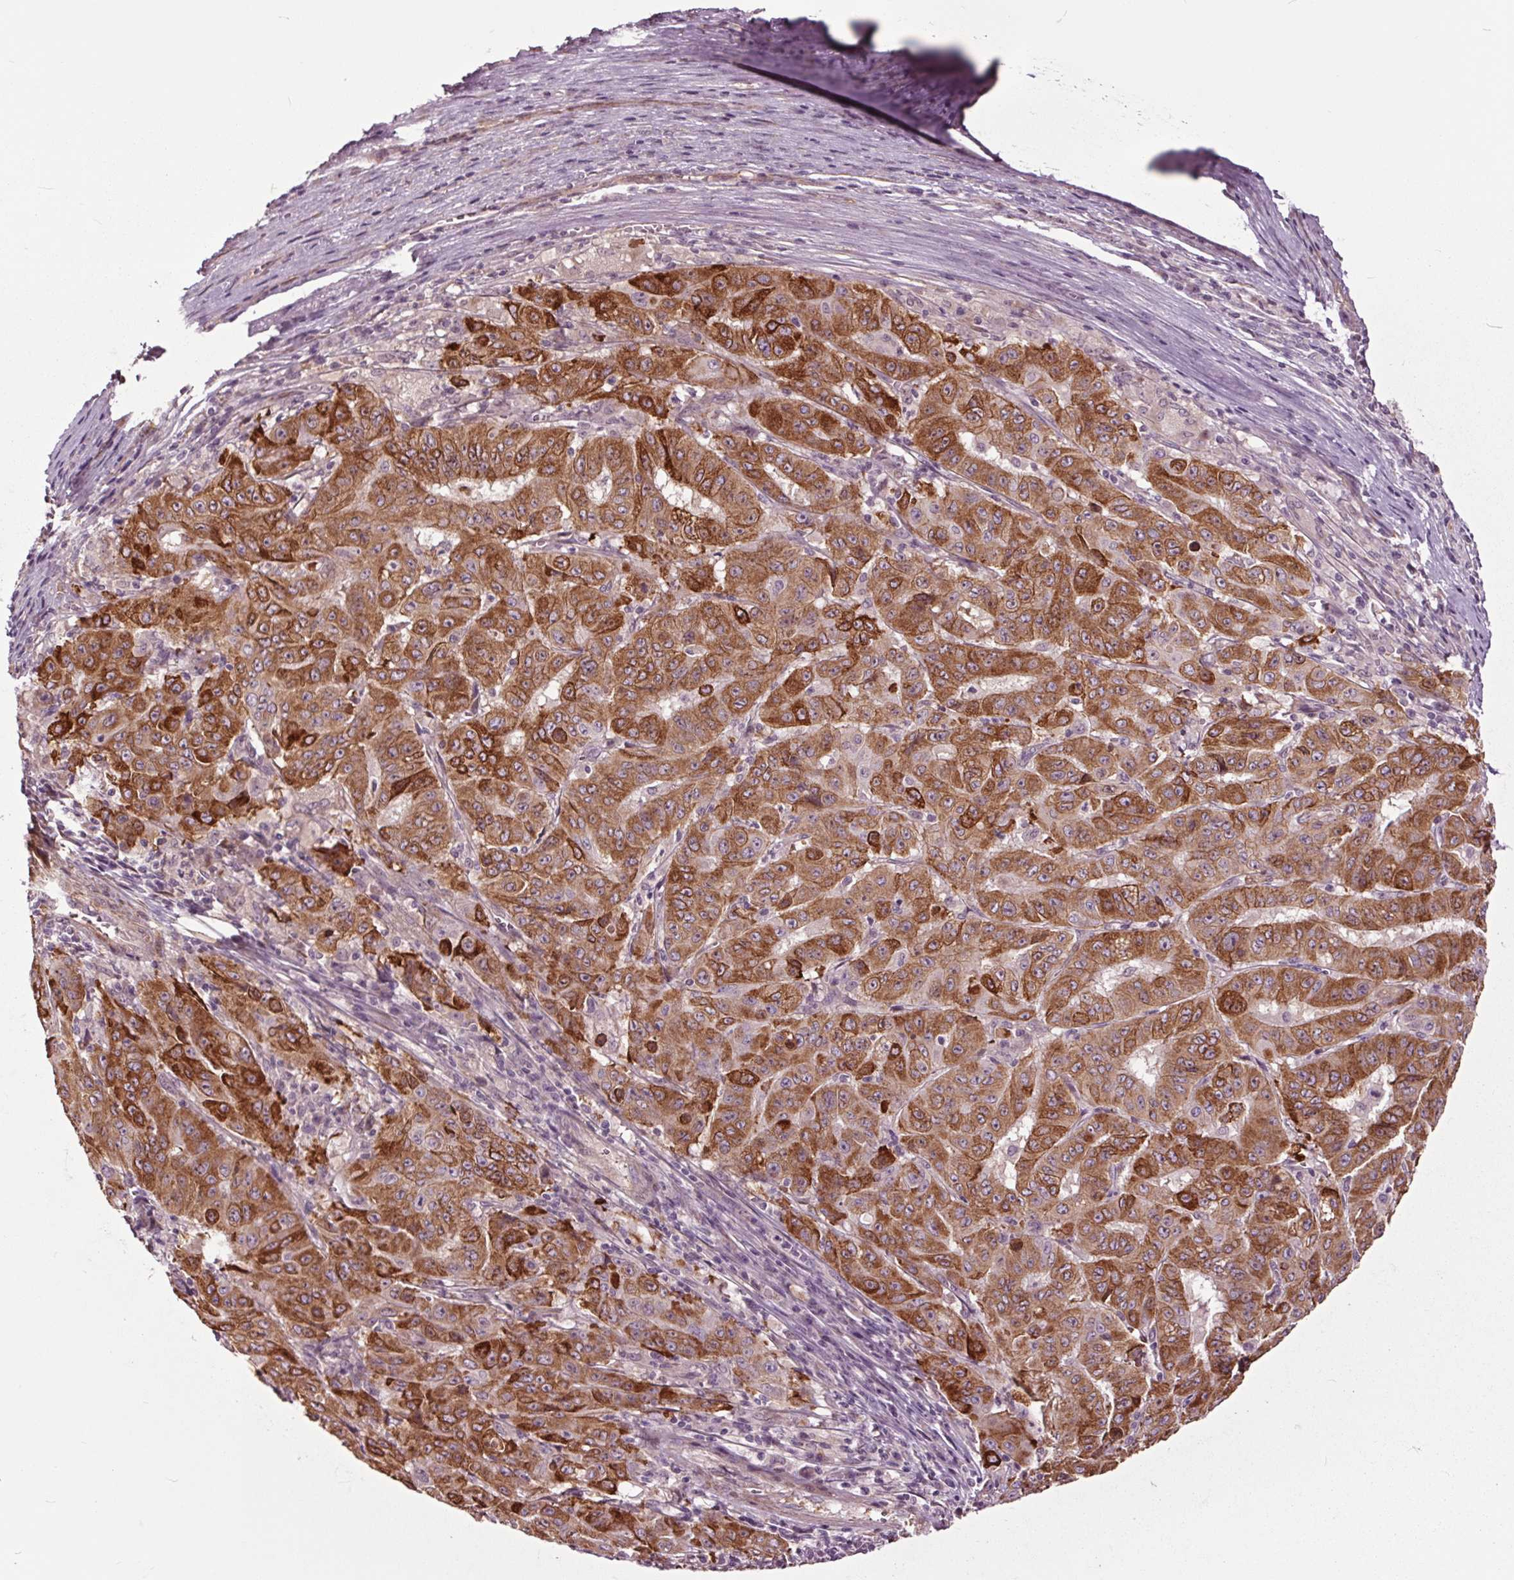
{"staining": {"intensity": "strong", "quantity": "25%-75%", "location": "cytoplasmic/membranous"}, "tissue": "pancreatic cancer", "cell_type": "Tumor cells", "image_type": "cancer", "snomed": [{"axis": "morphology", "description": "Adenocarcinoma, NOS"}, {"axis": "topography", "description": "Pancreas"}], "caption": "IHC (DAB) staining of adenocarcinoma (pancreatic) demonstrates strong cytoplasmic/membranous protein positivity in about 25%-75% of tumor cells. (Stains: DAB in brown, nuclei in blue, Microscopy: brightfield microscopy at high magnification).", "gene": "HAUS5", "patient": {"sex": "male", "age": 63}}